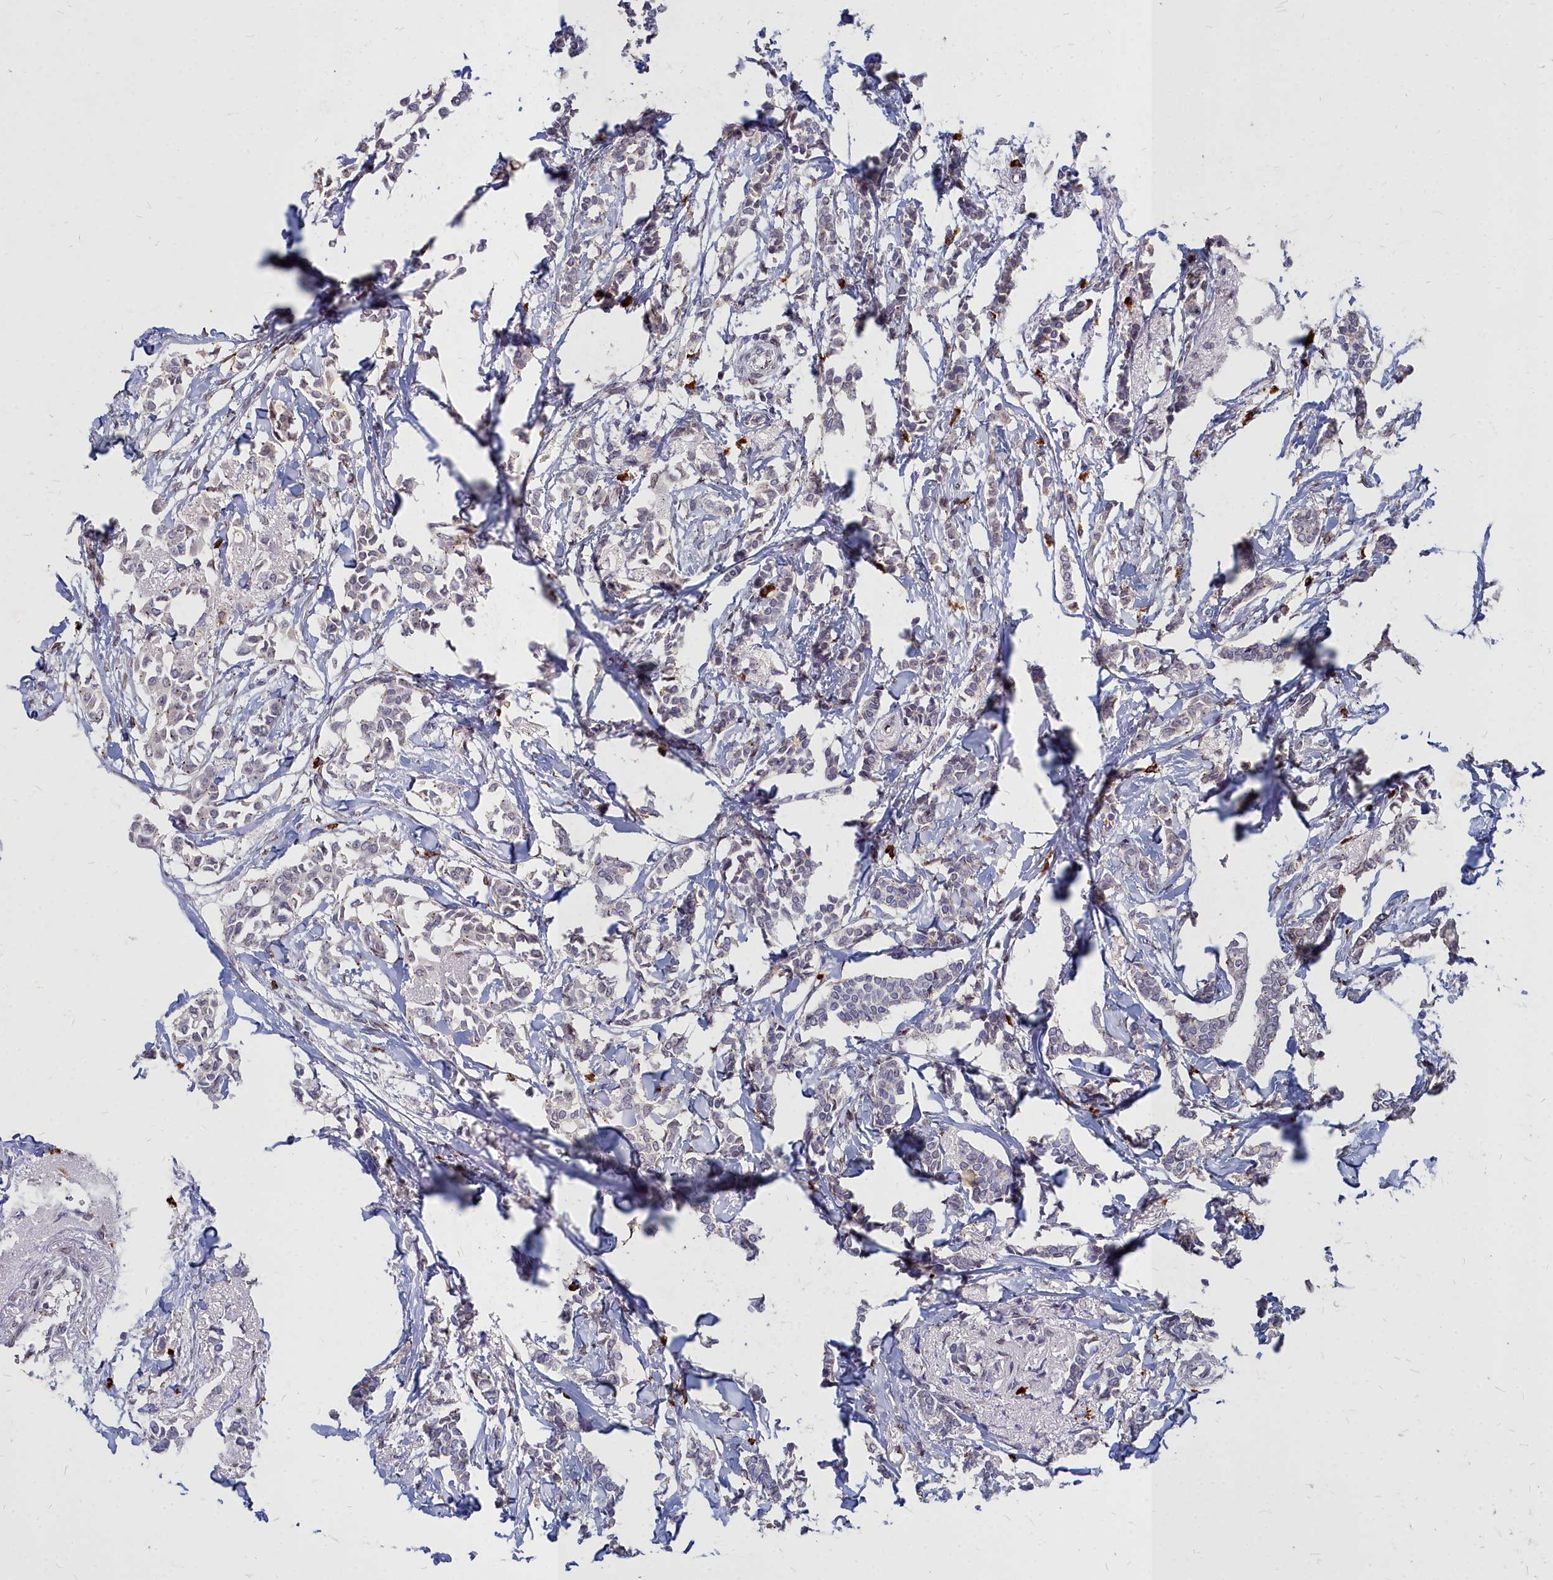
{"staining": {"intensity": "negative", "quantity": "none", "location": "none"}, "tissue": "breast cancer", "cell_type": "Tumor cells", "image_type": "cancer", "snomed": [{"axis": "morphology", "description": "Duct carcinoma"}, {"axis": "topography", "description": "Breast"}], "caption": "Image shows no protein staining in tumor cells of breast invasive ductal carcinoma tissue.", "gene": "NOXA1", "patient": {"sex": "female", "age": 41}}